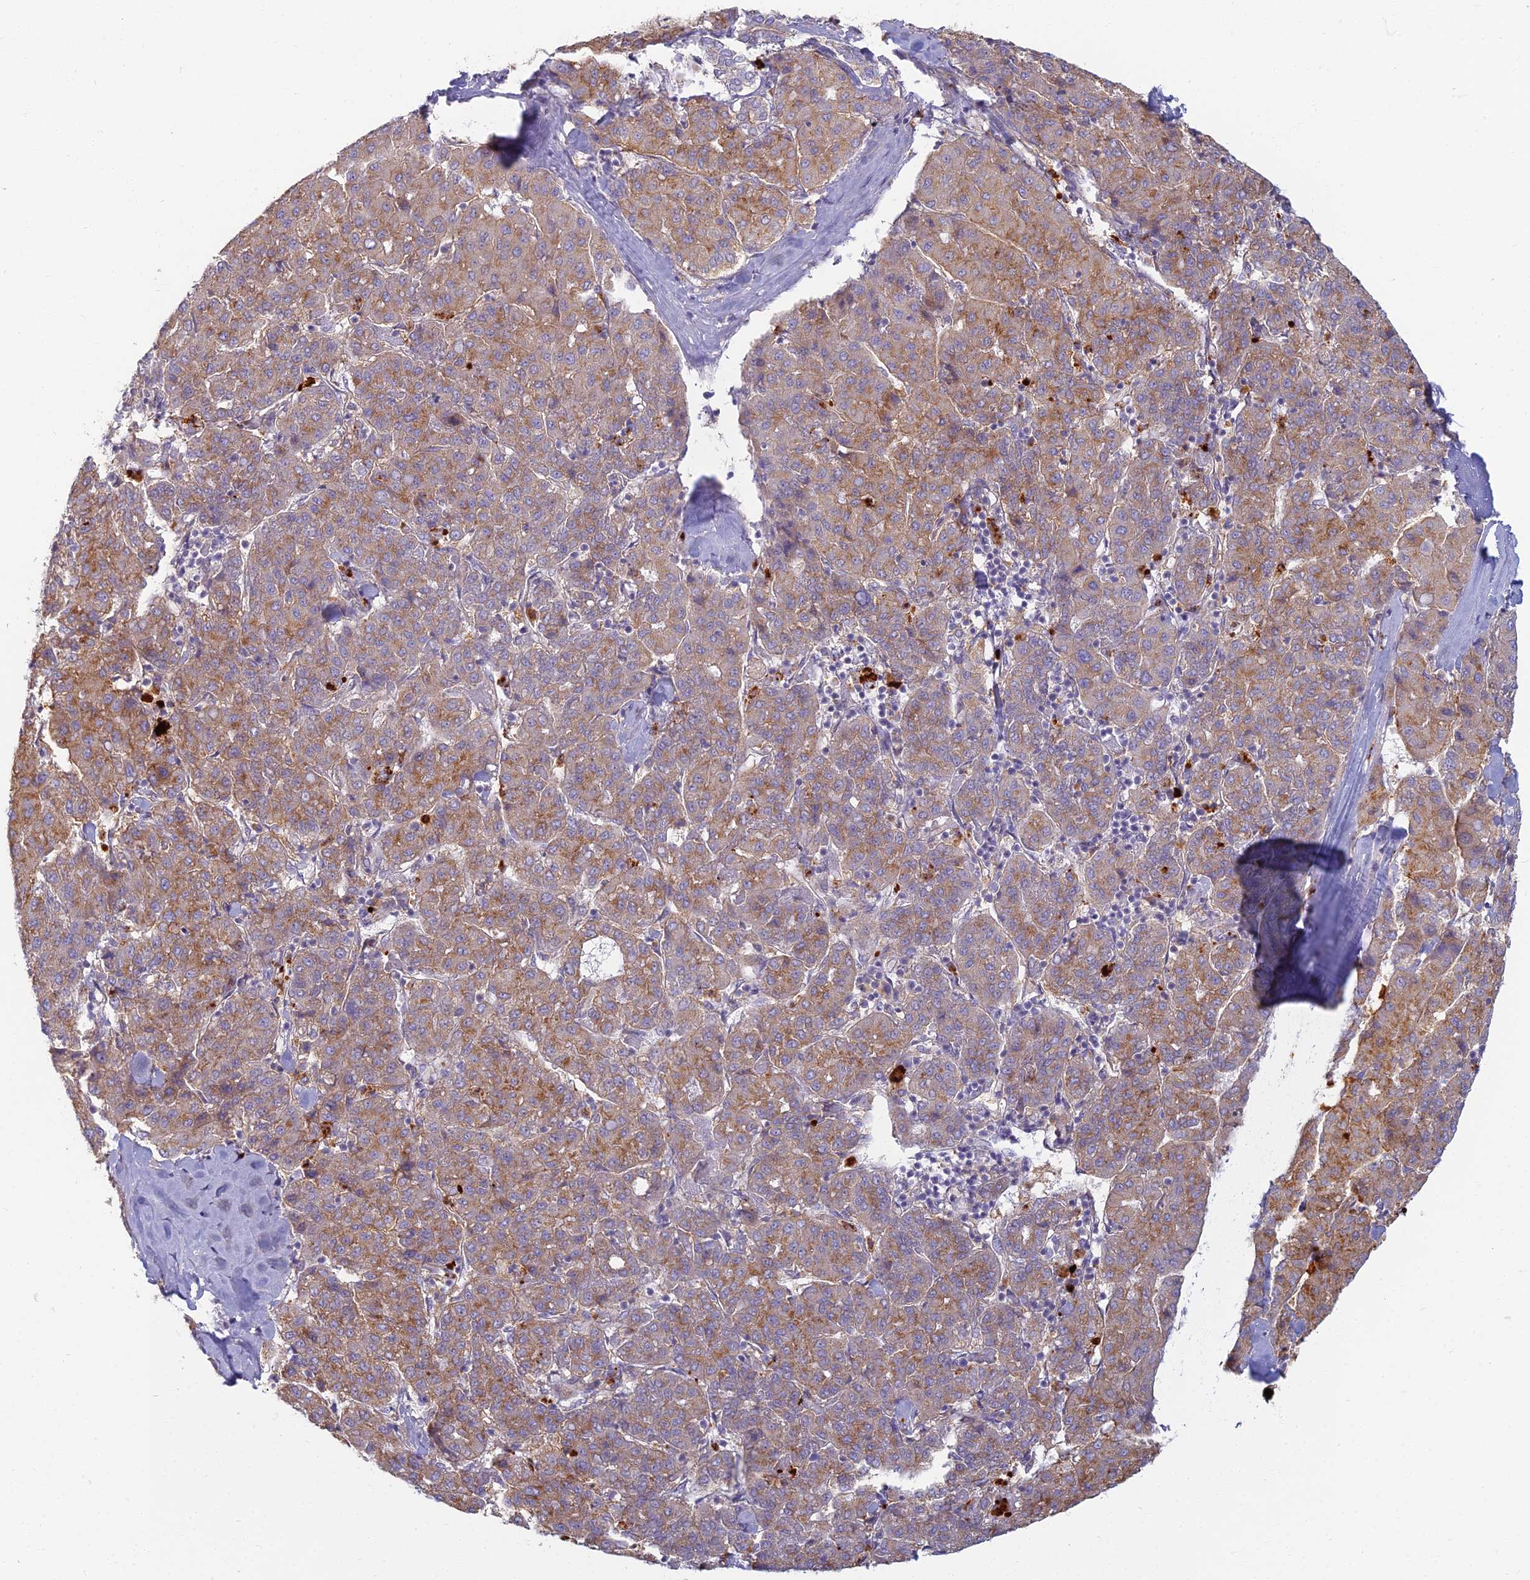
{"staining": {"intensity": "moderate", "quantity": ">75%", "location": "cytoplasmic/membranous"}, "tissue": "liver cancer", "cell_type": "Tumor cells", "image_type": "cancer", "snomed": [{"axis": "morphology", "description": "Carcinoma, Hepatocellular, NOS"}, {"axis": "topography", "description": "Liver"}], "caption": "The micrograph displays a brown stain indicating the presence of a protein in the cytoplasmic/membranous of tumor cells in liver cancer.", "gene": "PROX2", "patient": {"sex": "male", "age": 65}}